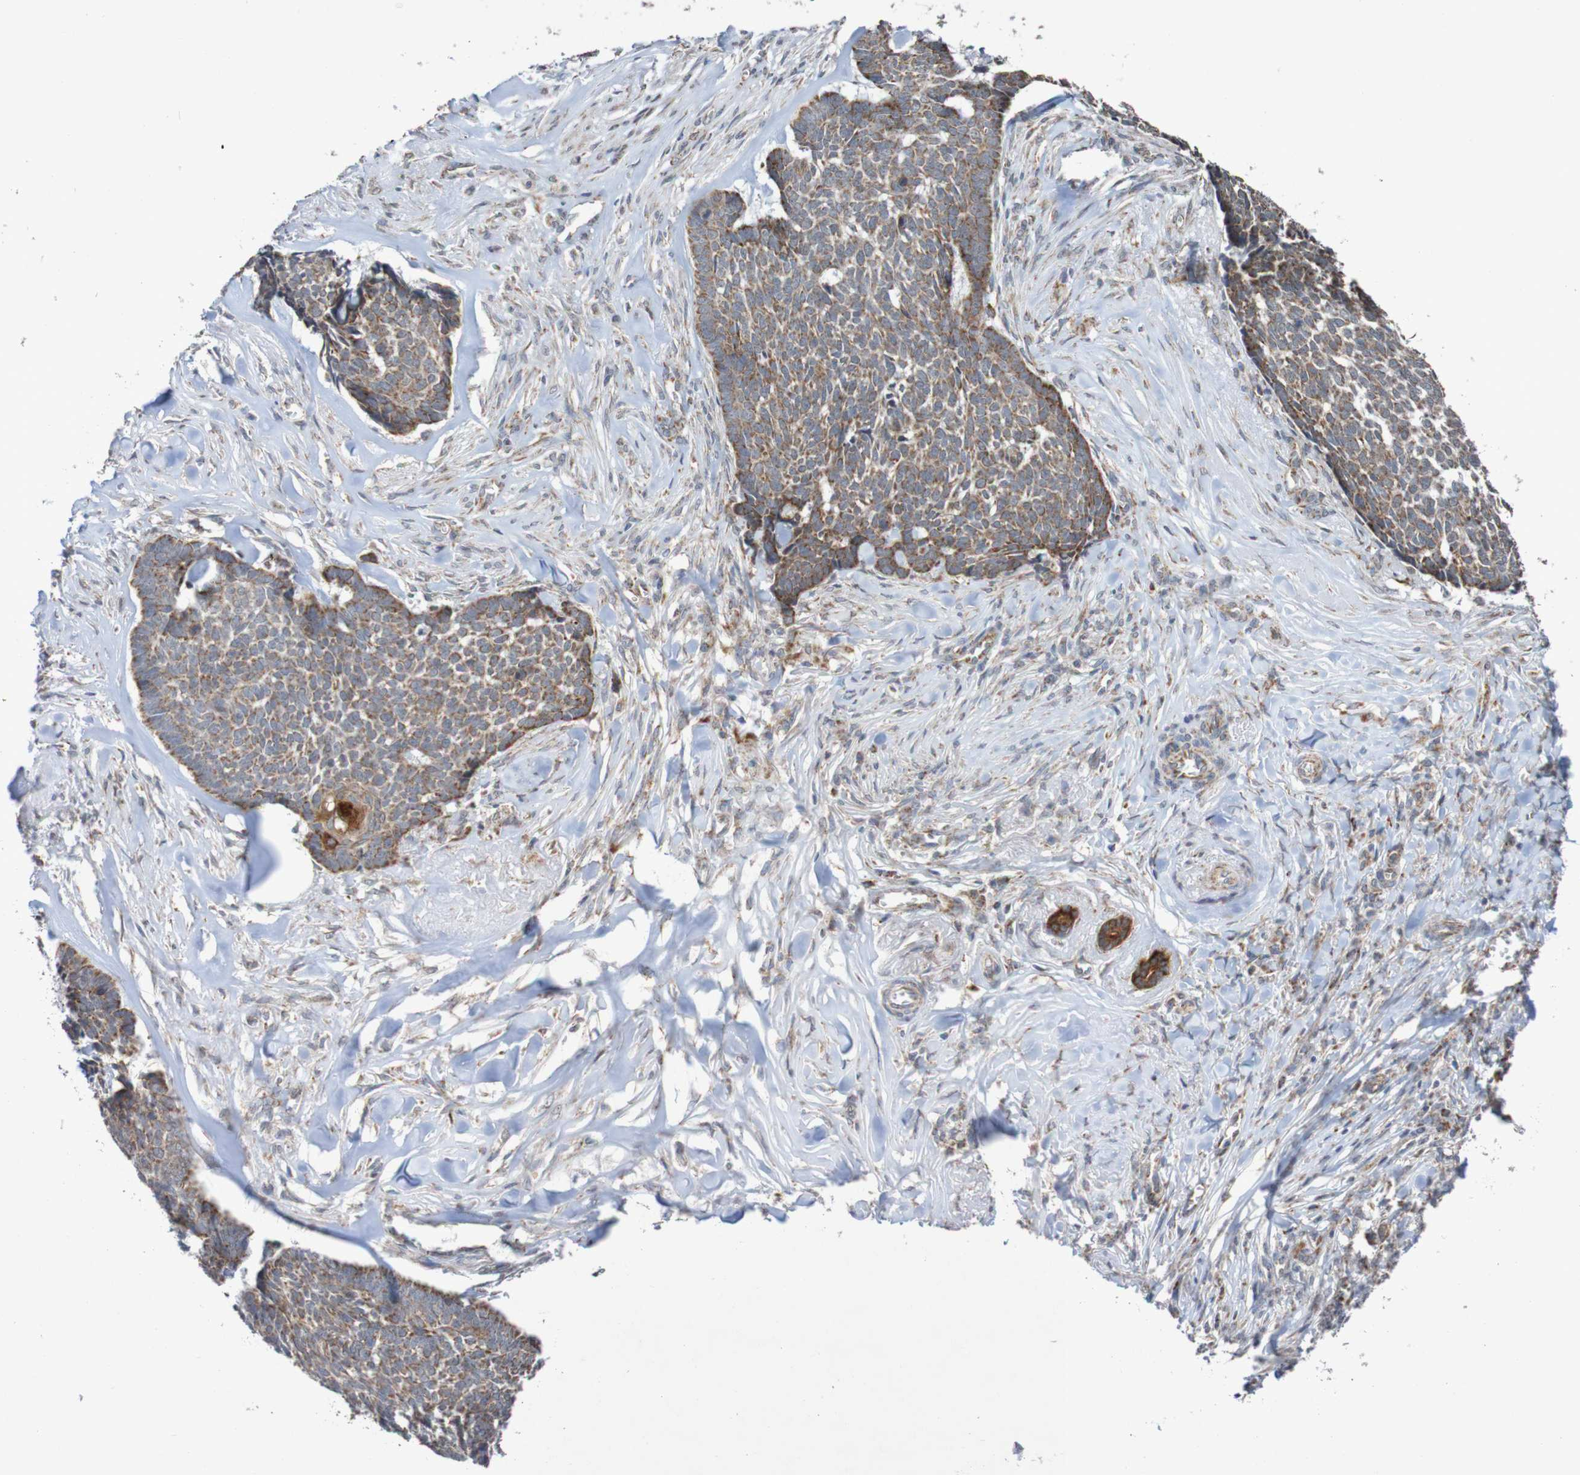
{"staining": {"intensity": "moderate", "quantity": ">75%", "location": "cytoplasmic/membranous"}, "tissue": "skin cancer", "cell_type": "Tumor cells", "image_type": "cancer", "snomed": [{"axis": "morphology", "description": "Basal cell carcinoma"}, {"axis": "topography", "description": "Skin"}], "caption": "Tumor cells reveal medium levels of moderate cytoplasmic/membranous positivity in about >75% of cells in skin cancer (basal cell carcinoma). The staining was performed using DAB to visualize the protein expression in brown, while the nuclei were stained in blue with hematoxylin (Magnification: 20x).", "gene": "DVL1", "patient": {"sex": "male", "age": 84}}